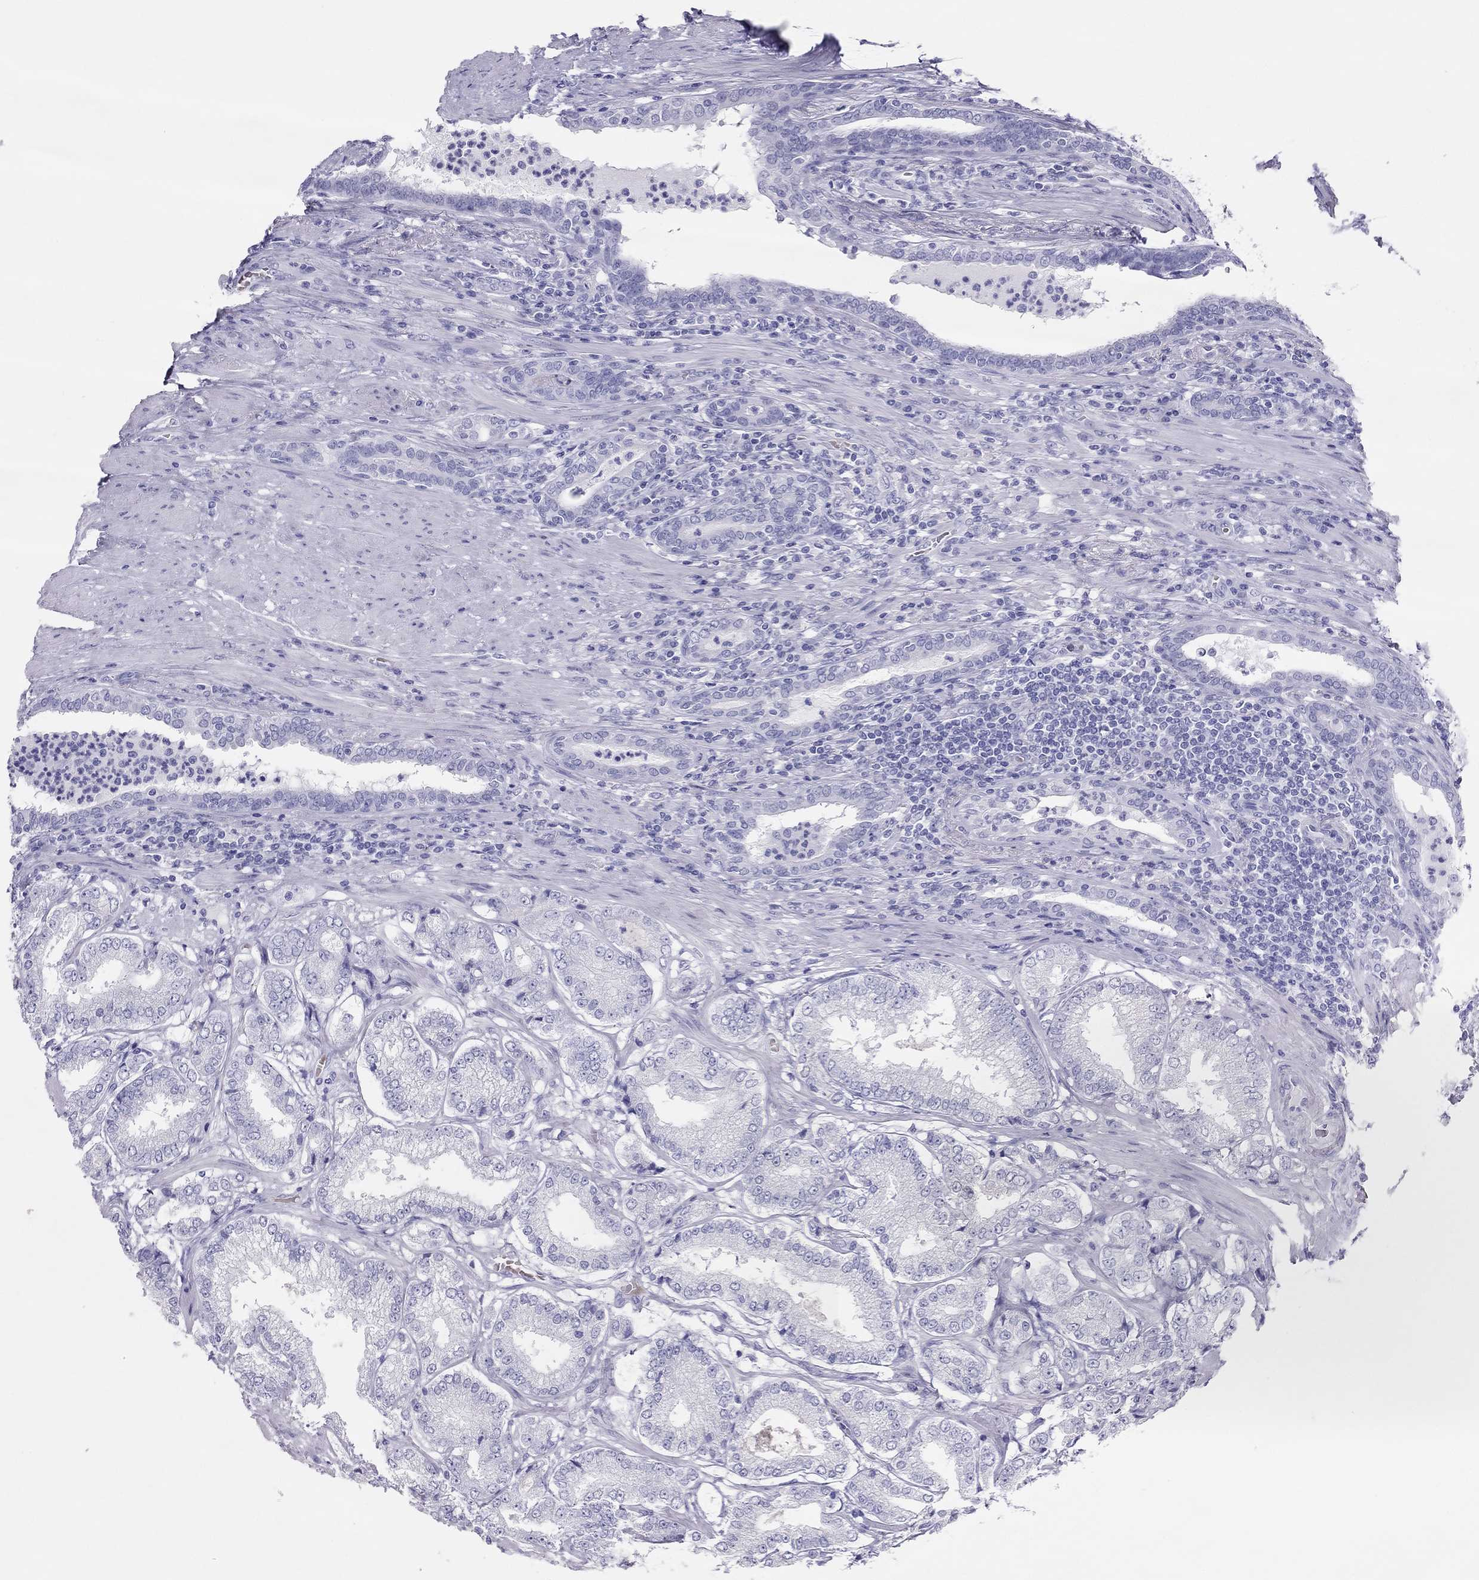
{"staining": {"intensity": "negative", "quantity": "none", "location": "none"}, "tissue": "prostate cancer", "cell_type": "Tumor cells", "image_type": "cancer", "snomed": [{"axis": "morphology", "description": "Adenocarcinoma, NOS"}, {"axis": "topography", "description": "Prostate"}], "caption": "Photomicrograph shows no protein staining in tumor cells of prostate cancer (adenocarcinoma) tissue.", "gene": "TSHB", "patient": {"sex": "male", "age": 65}}